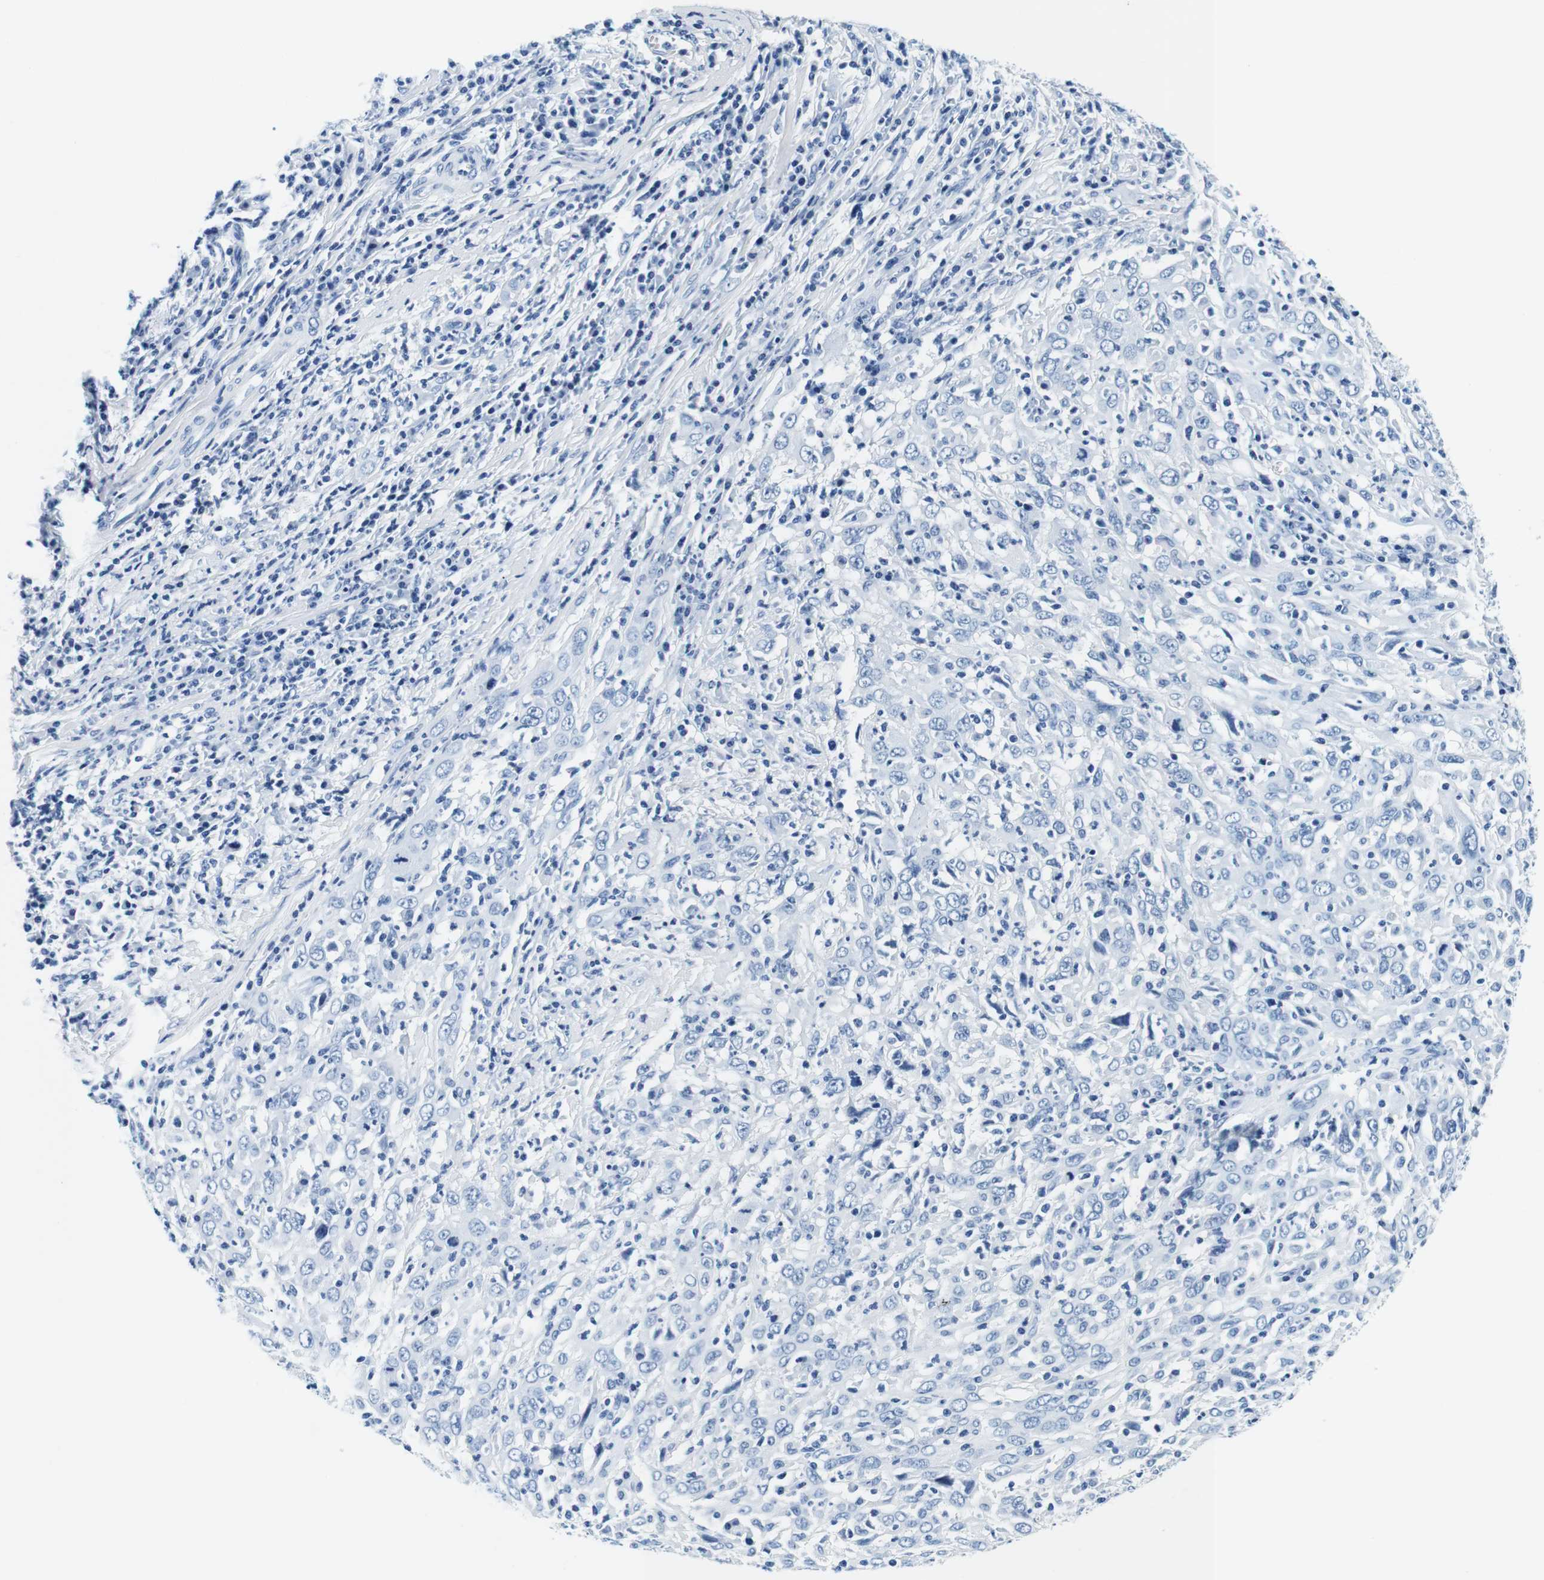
{"staining": {"intensity": "negative", "quantity": "none", "location": "none"}, "tissue": "cervical cancer", "cell_type": "Tumor cells", "image_type": "cancer", "snomed": [{"axis": "morphology", "description": "Squamous cell carcinoma, NOS"}, {"axis": "topography", "description": "Cervix"}], "caption": "The histopathology image displays no staining of tumor cells in cervical cancer.", "gene": "ELANE", "patient": {"sex": "female", "age": 46}}